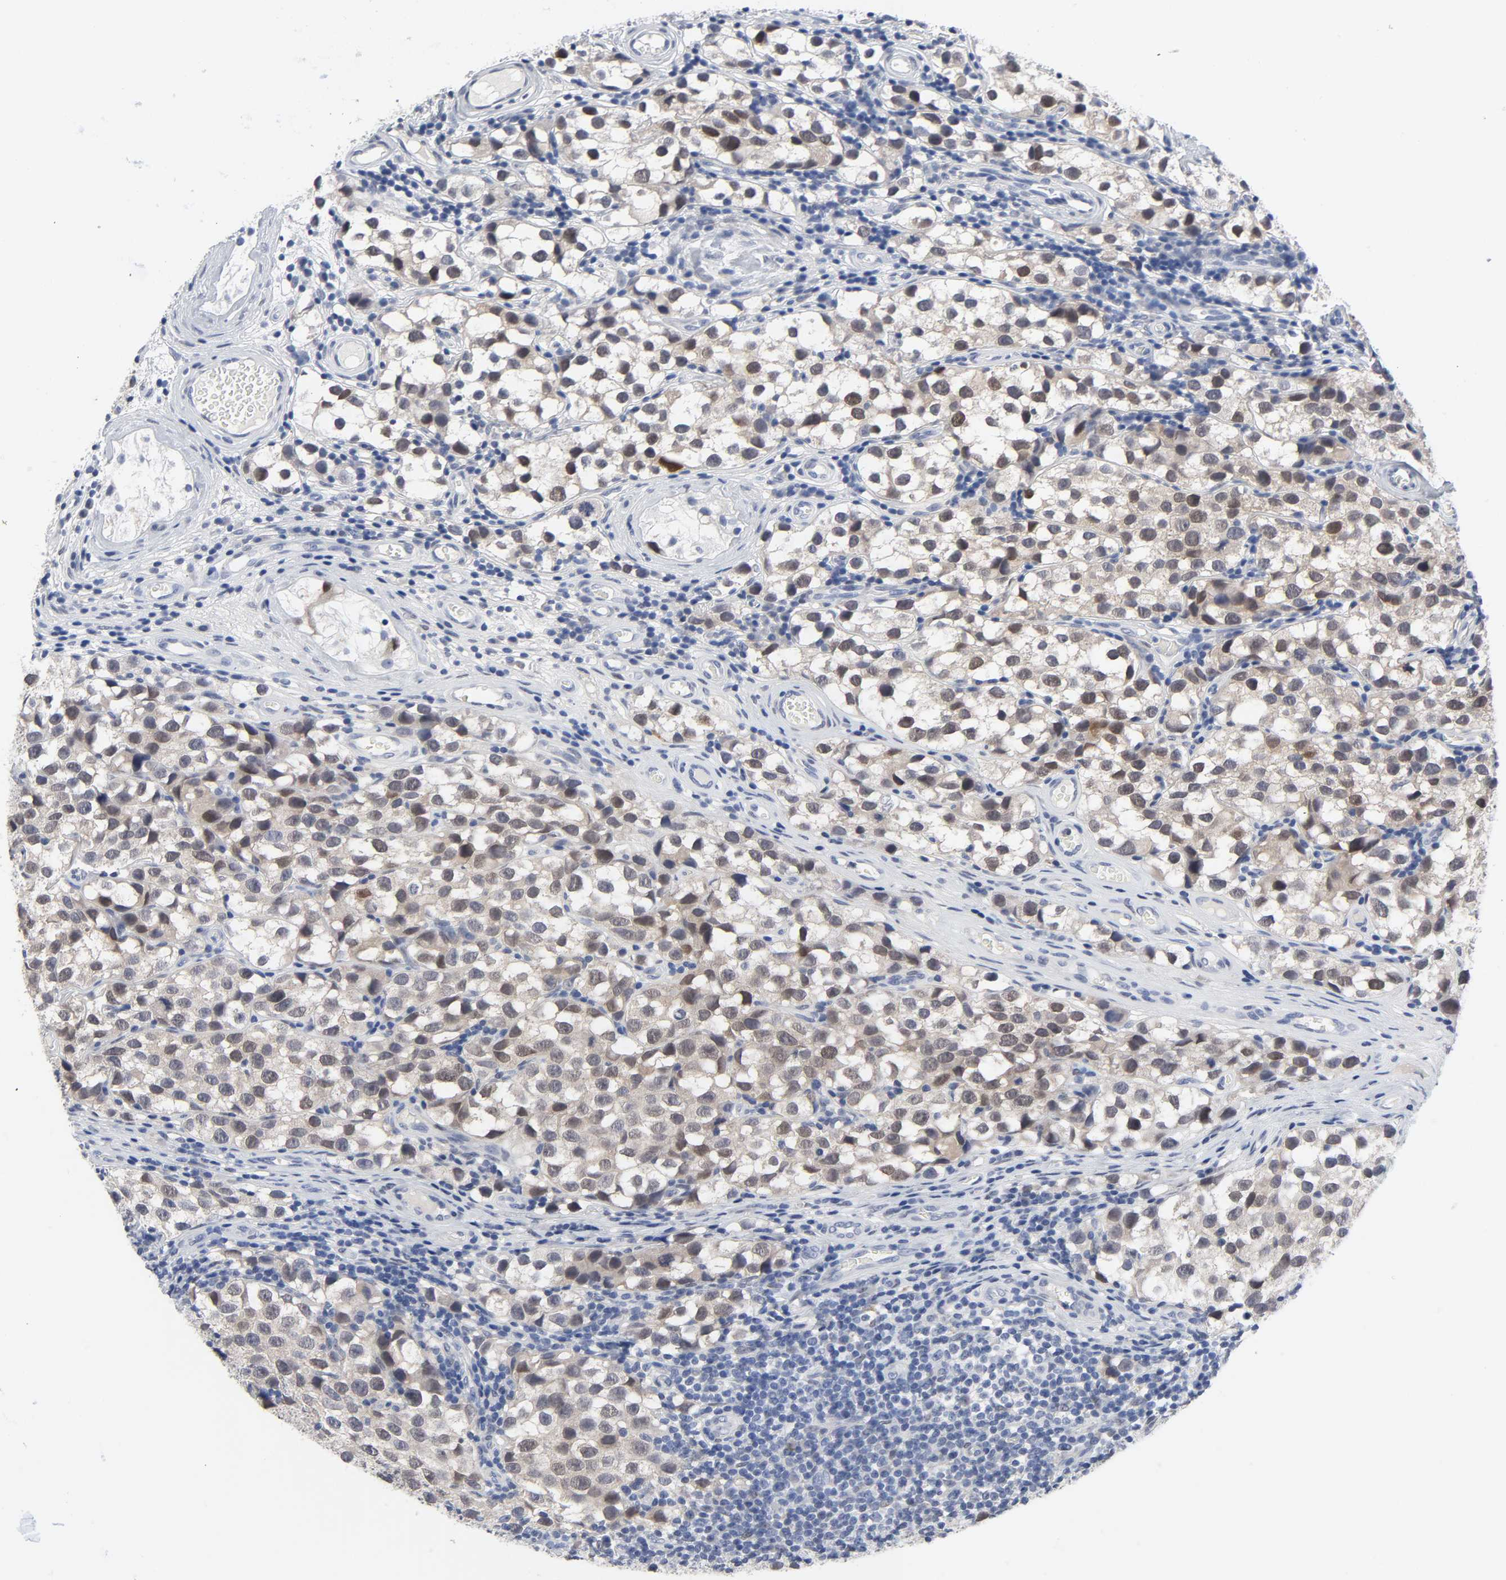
{"staining": {"intensity": "moderate", "quantity": ">75%", "location": "nuclear"}, "tissue": "testis cancer", "cell_type": "Tumor cells", "image_type": "cancer", "snomed": [{"axis": "morphology", "description": "Seminoma, NOS"}, {"axis": "topography", "description": "Testis"}], "caption": "High-magnification brightfield microscopy of testis cancer (seminoma) stained with DAB (brown) and counterstained with hematoxylin (blue). tumor cells exhibit moderate nuclear expression is identified in approximately>75% of cells. (DAB (3,3'-diaminobenzidine) = brown stain, brightfield microscopy at high magnification).", "gene": "SALL2", "patient": {"sex": "male", "age": 39}}